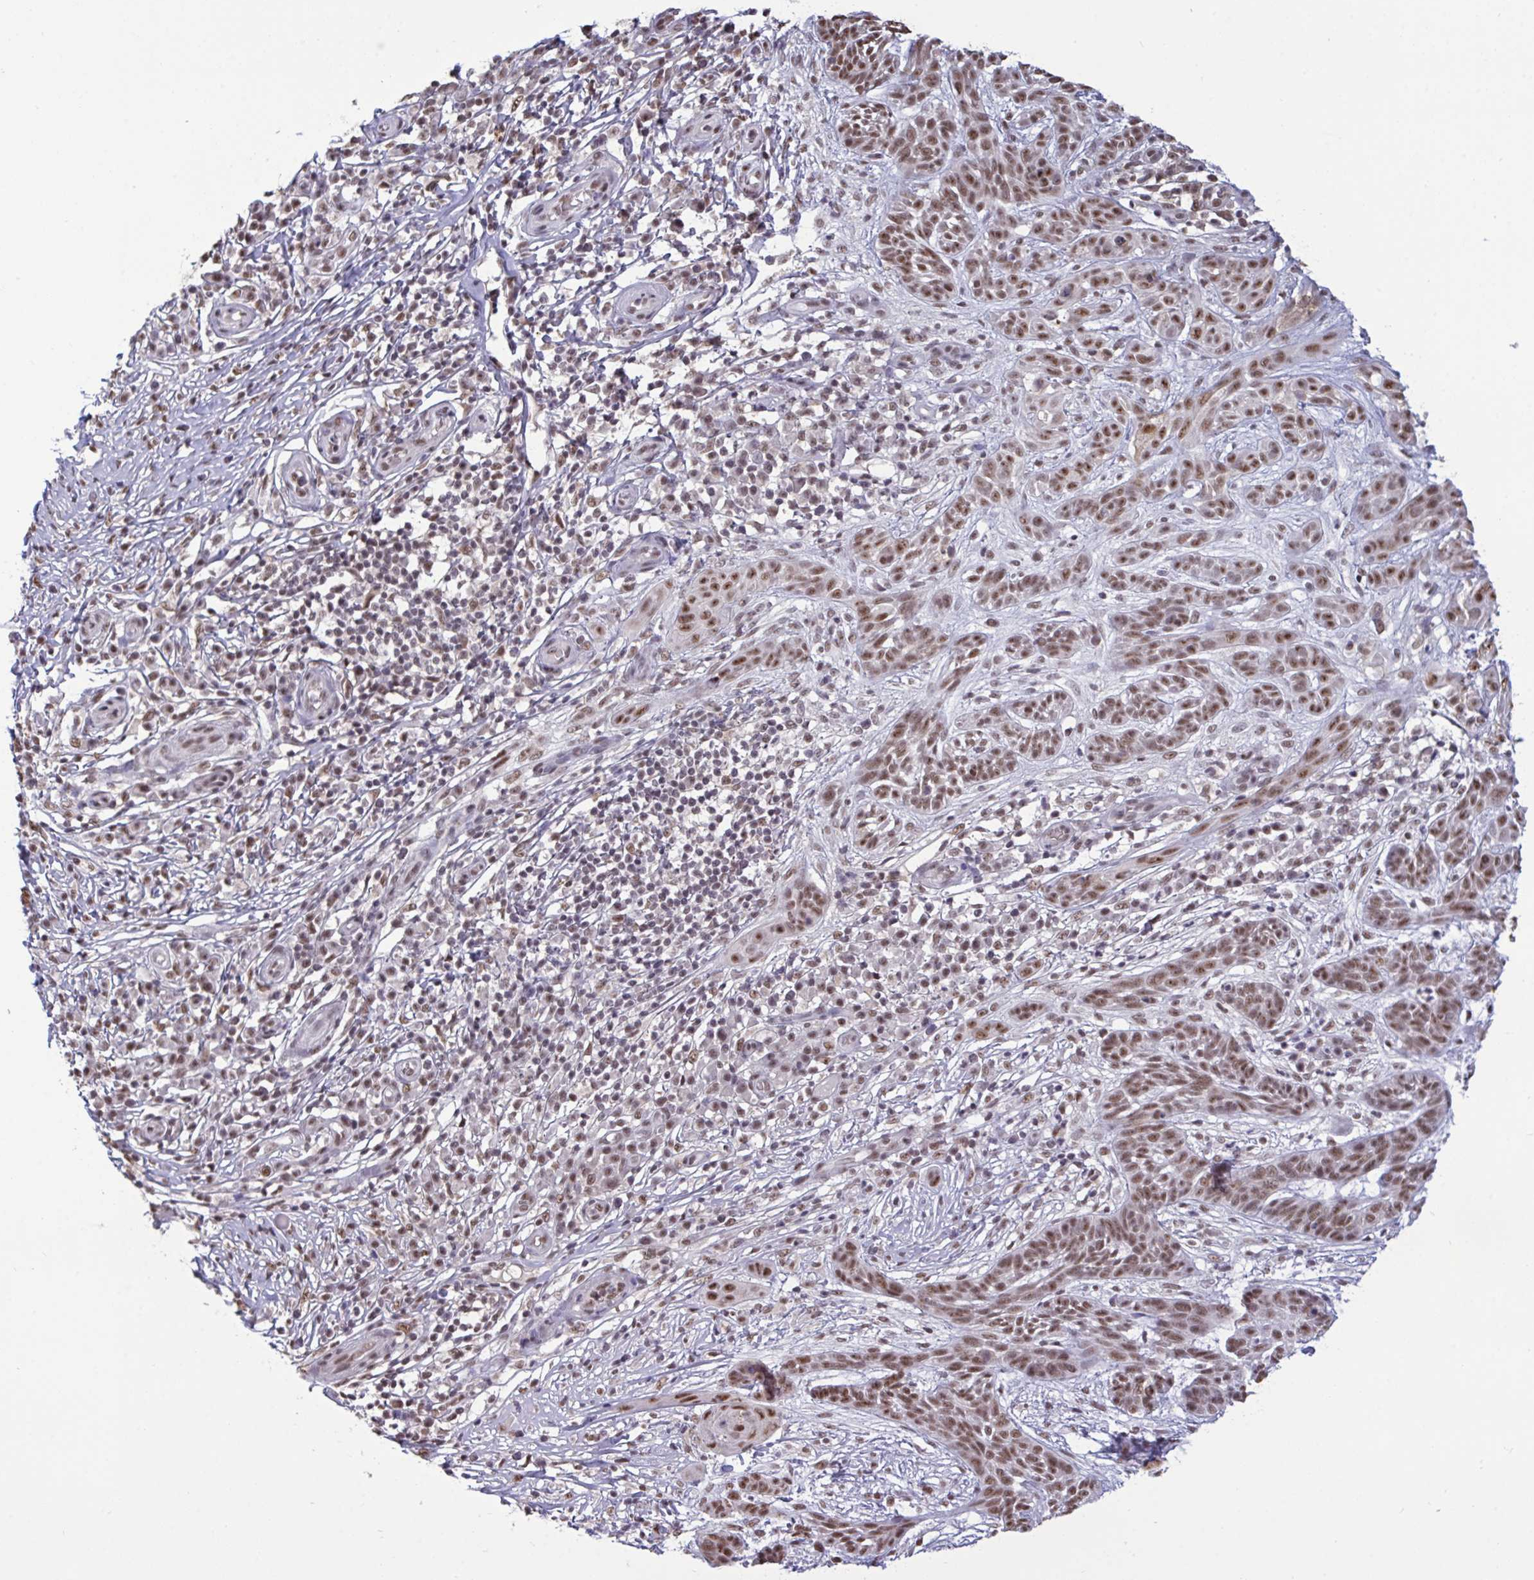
{"staining": {"intensity": "moderate", "quantity": ">75%", "location": "nuclear"}, "tissue": "skin cancer", "cell_type": "Tumor cells", "image_type": "cancer", "snomed": [{"axis": "morphology", "description": "Basal cell carcinoma"}, {"axis": "topography", "description": "Skin"}, {"axis": "topography", "description": "Skin, foot"}], "caption": "An IHC photomicrograph of neoplastic tissue is shown. Protein staining in brown labels moderate nuclear positivity in skin cancer (basal cell carcinoma) within tumor cells.", "gene": "PUF60", "patient": {"sex": "female", "age": 86}}